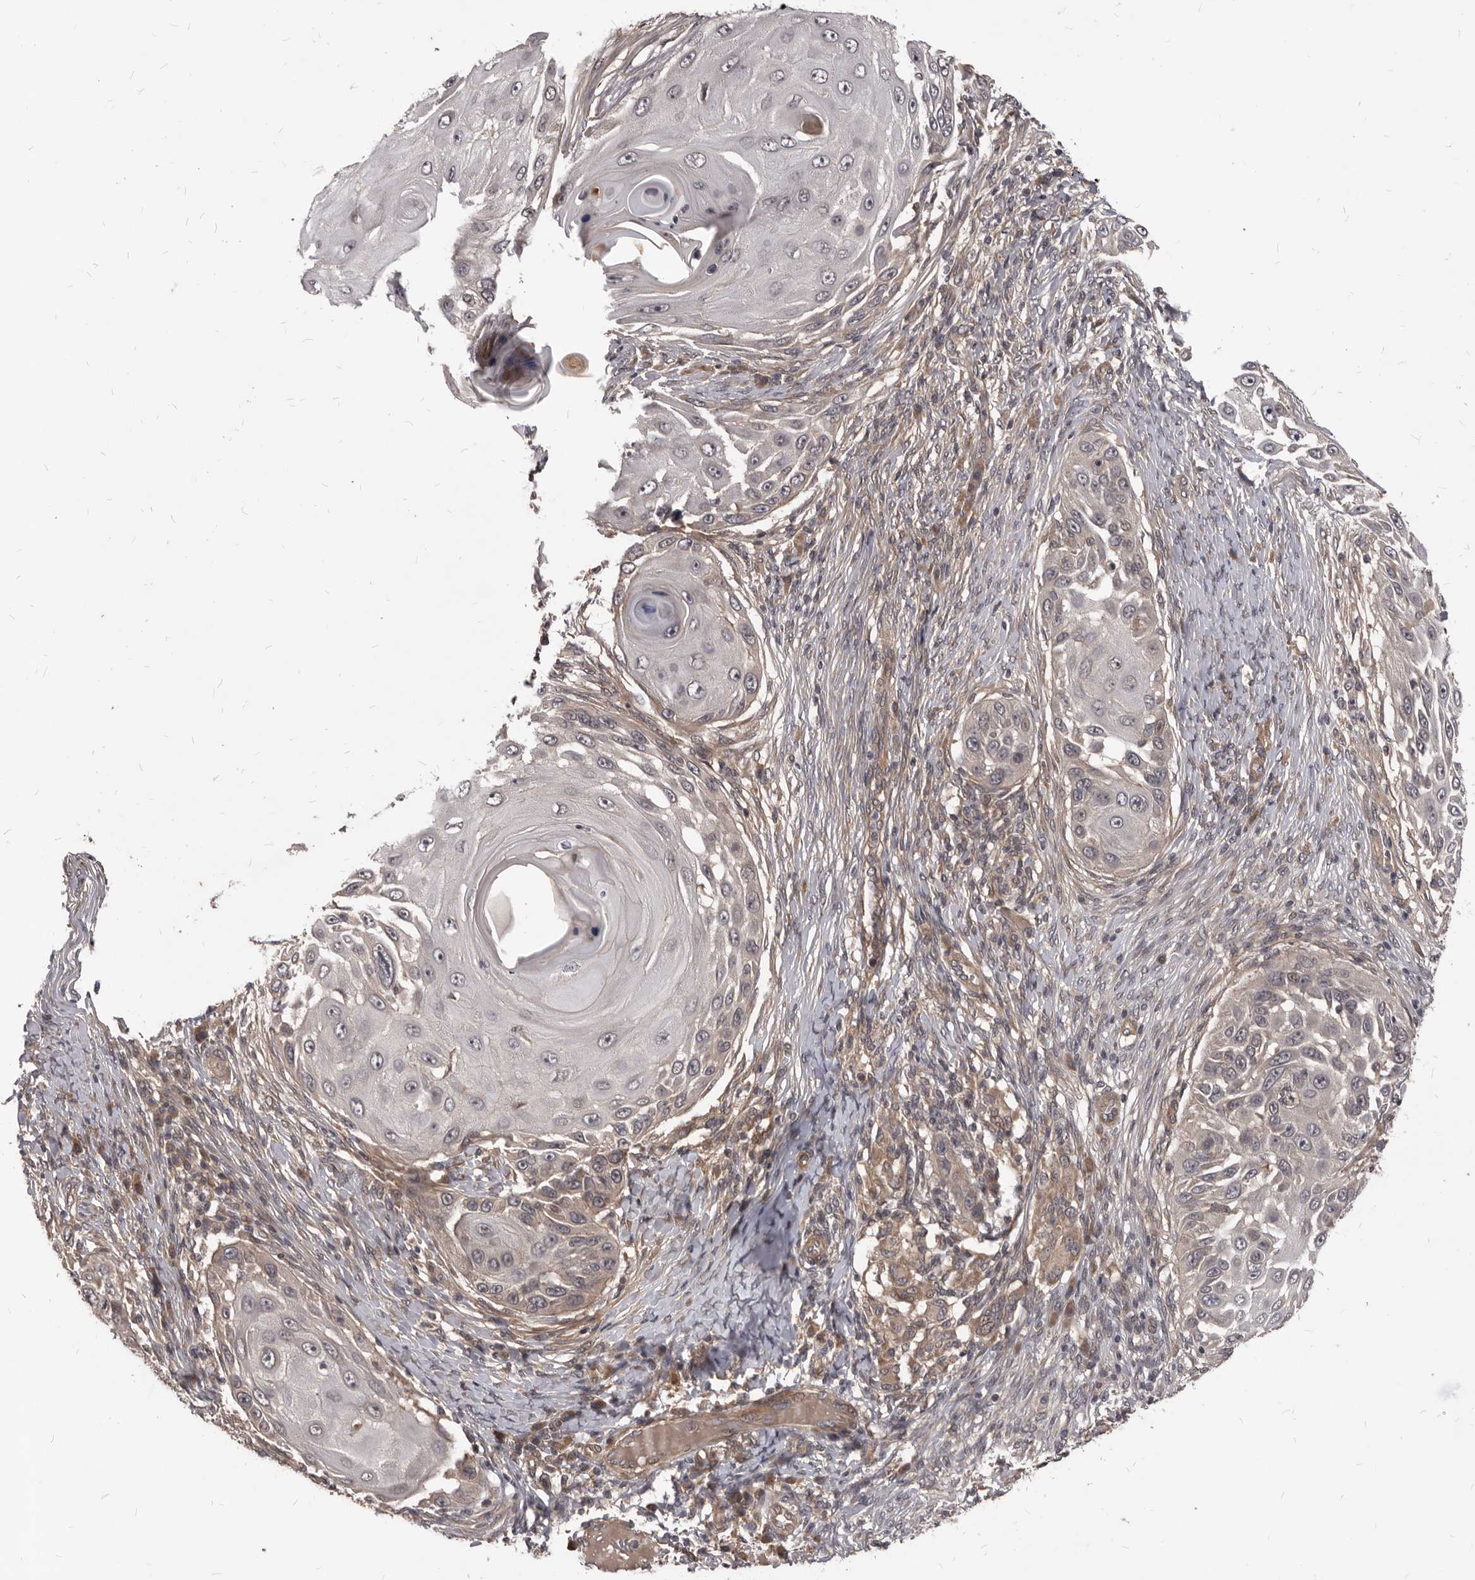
{"staining": {"intensity": "negative", "quantity": "none", "location": "none"}, "tissue": "skin cancer", "cell_type": "Tumor cells", "image_type": "cancer", "snomed": [{"axis": "morphology", "description": "Squamous cell carcinoma, NOS"}, {"axis": "topography", "description": "Skin"}], "caption": "A photomicrograph of human skin cancer (squamous cell carcinoma) is negative for staining in tumor cells.", "gene": "GABPB2", "patient": {"sex": "female", "age": 44}}